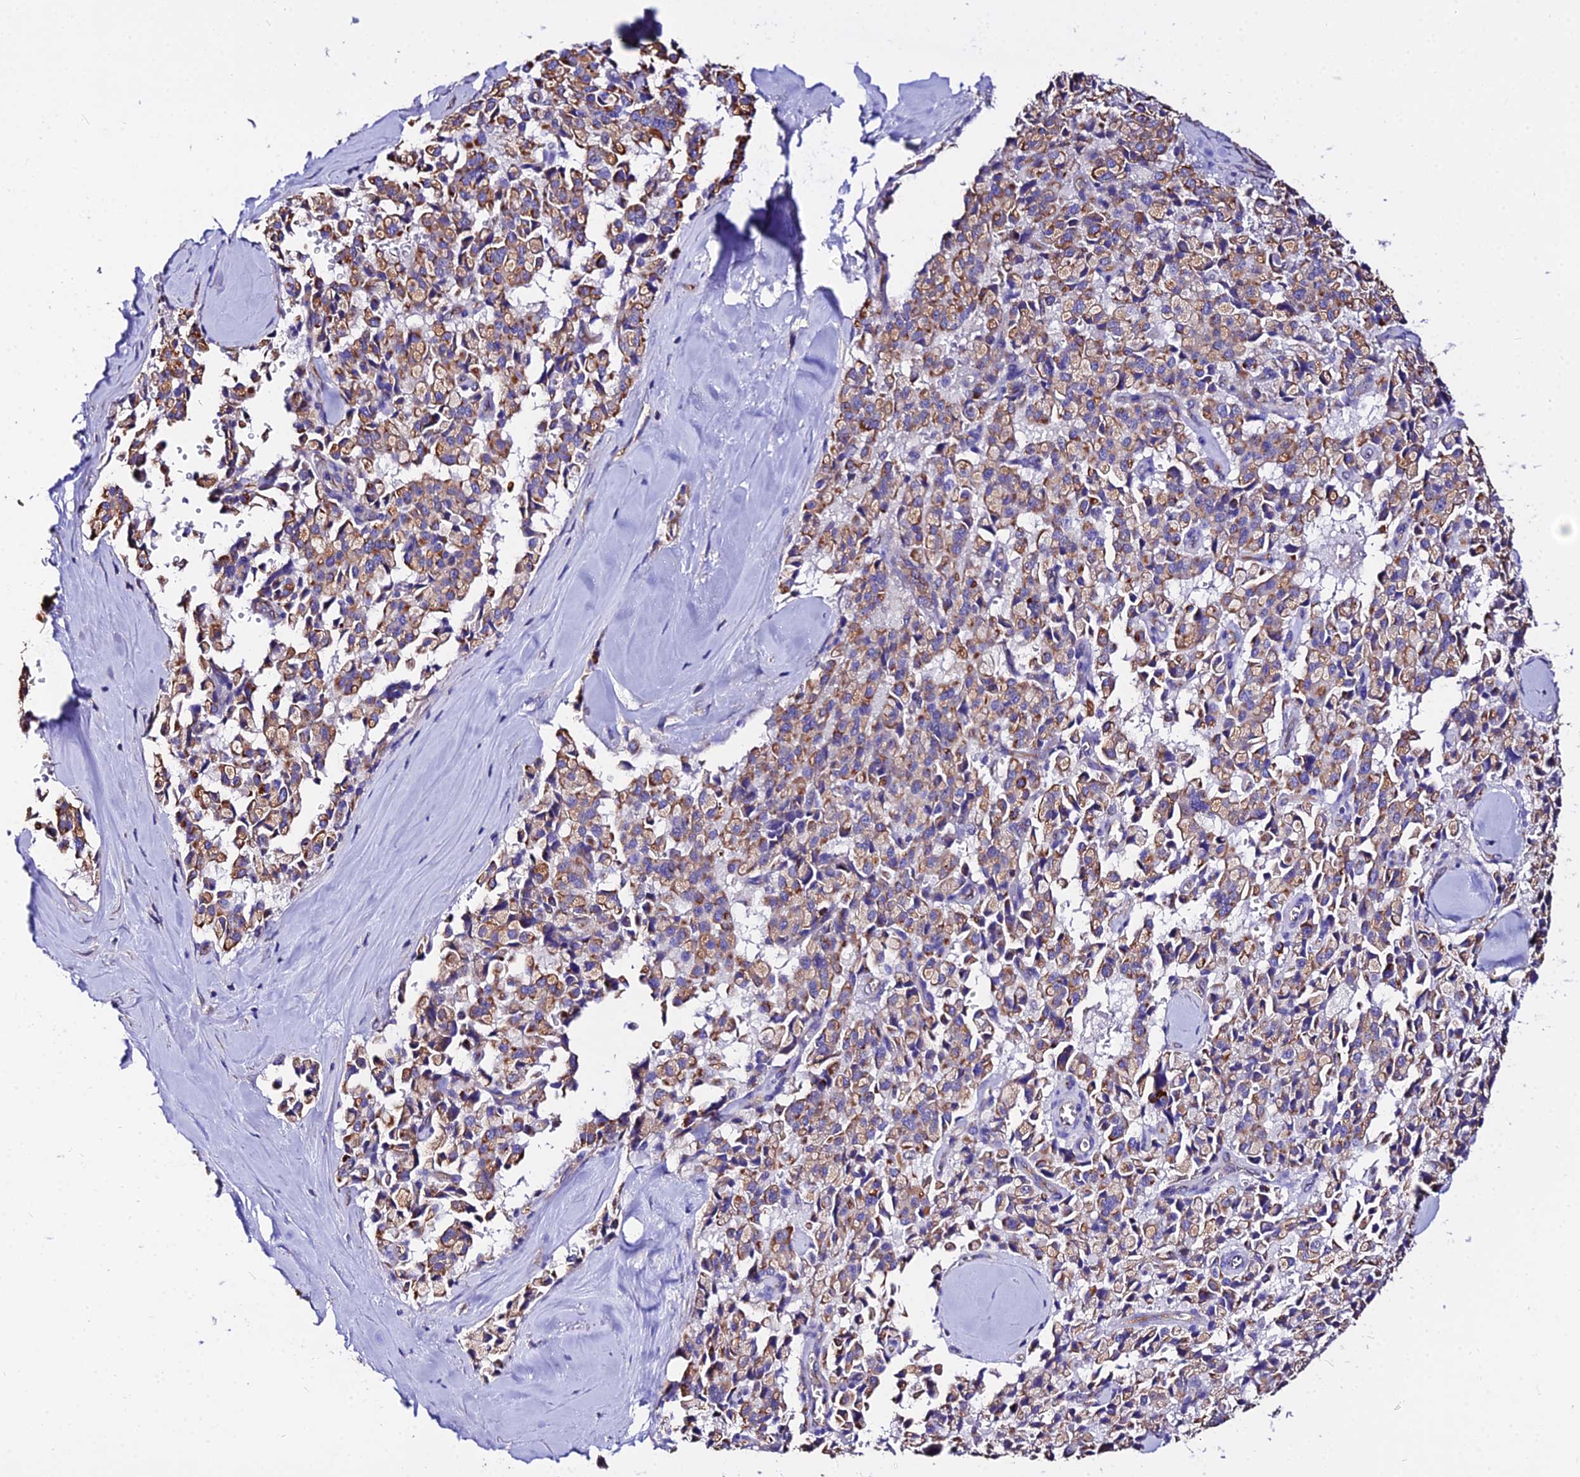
{"staining": {"intensity": "moderate", "quantity": ">75%", "location": "cytoplasmic/membranous"}, "tissue": "pancreatic cancer", "cell_type": "Tumor cells", "image_type": "cancer", "snomed": [{"axis": "morphology", "description": "Adenocarcinoma, NOS"}, {"axis": "topography", "description": "Pancreas"}], "caption": "Pancreatic adenocarcinoma was stained to show a protein in brown. There is medium levels of moderate cytoplasmic/membranous staining in approximately >75% of tumor cells. (Brightfield microscopy of DAB IHC at high magnification).", "gene": "DAW1", "patient": {"sex": "male", "age": 65}}